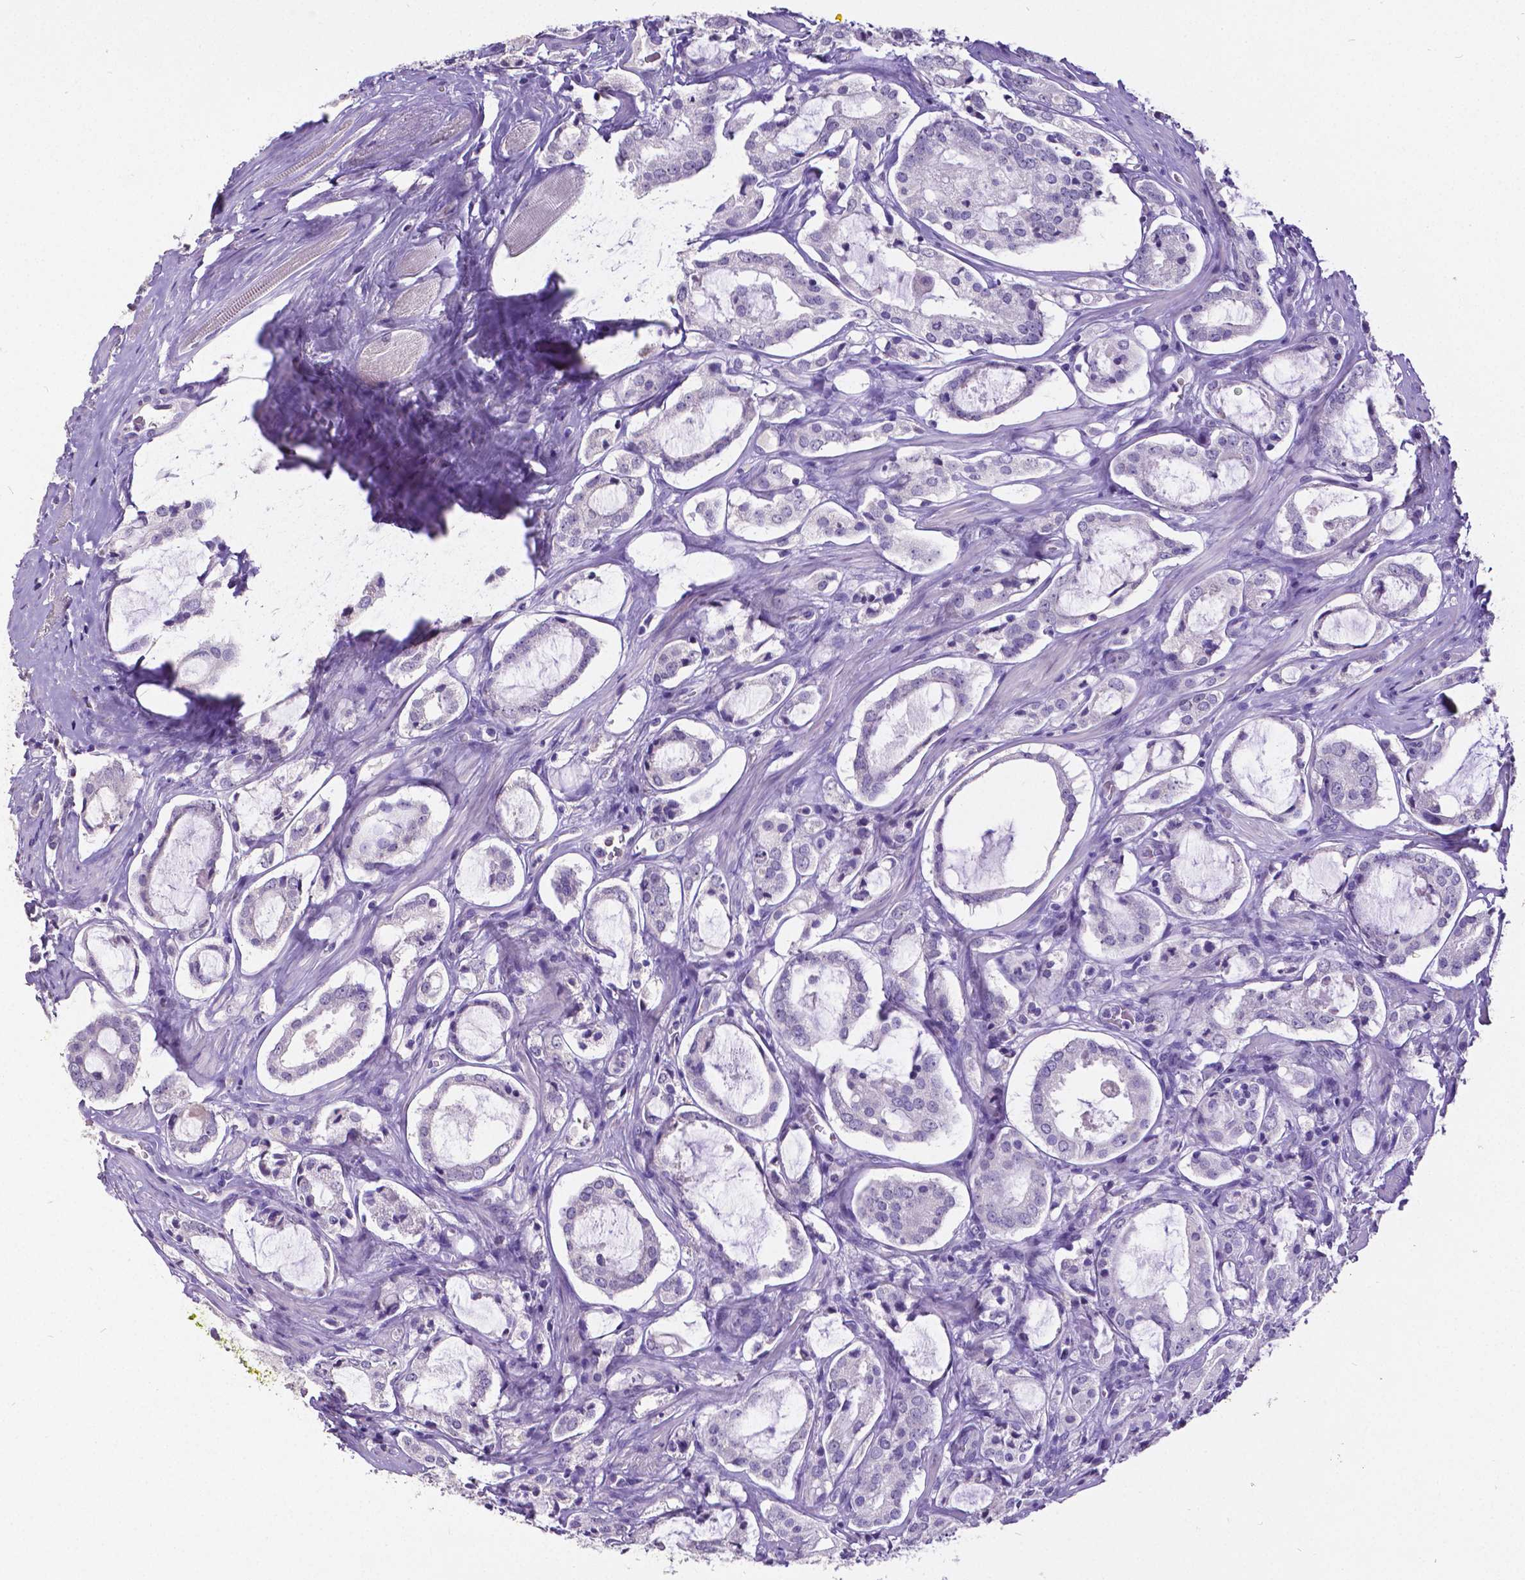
{"staining": {"intensity": "negative", "quantity": "none", "location": "none"}, "tissue": "prostate cancer", "cell_type": "Tumor cells", "image_type": "cancer", "snomed": [{"axis": "morphology", "description": "Adenocarcinoma, NOS"}, {"axis": "topography", "description": "Prostate"}], "caption": "DAB immunohistochemical staining of human adenocarcinoma (prostate) exhibits no significant expression in tumor cells.", "gene": "SATB2", "patient": {"sex": "male", "age": 66}}